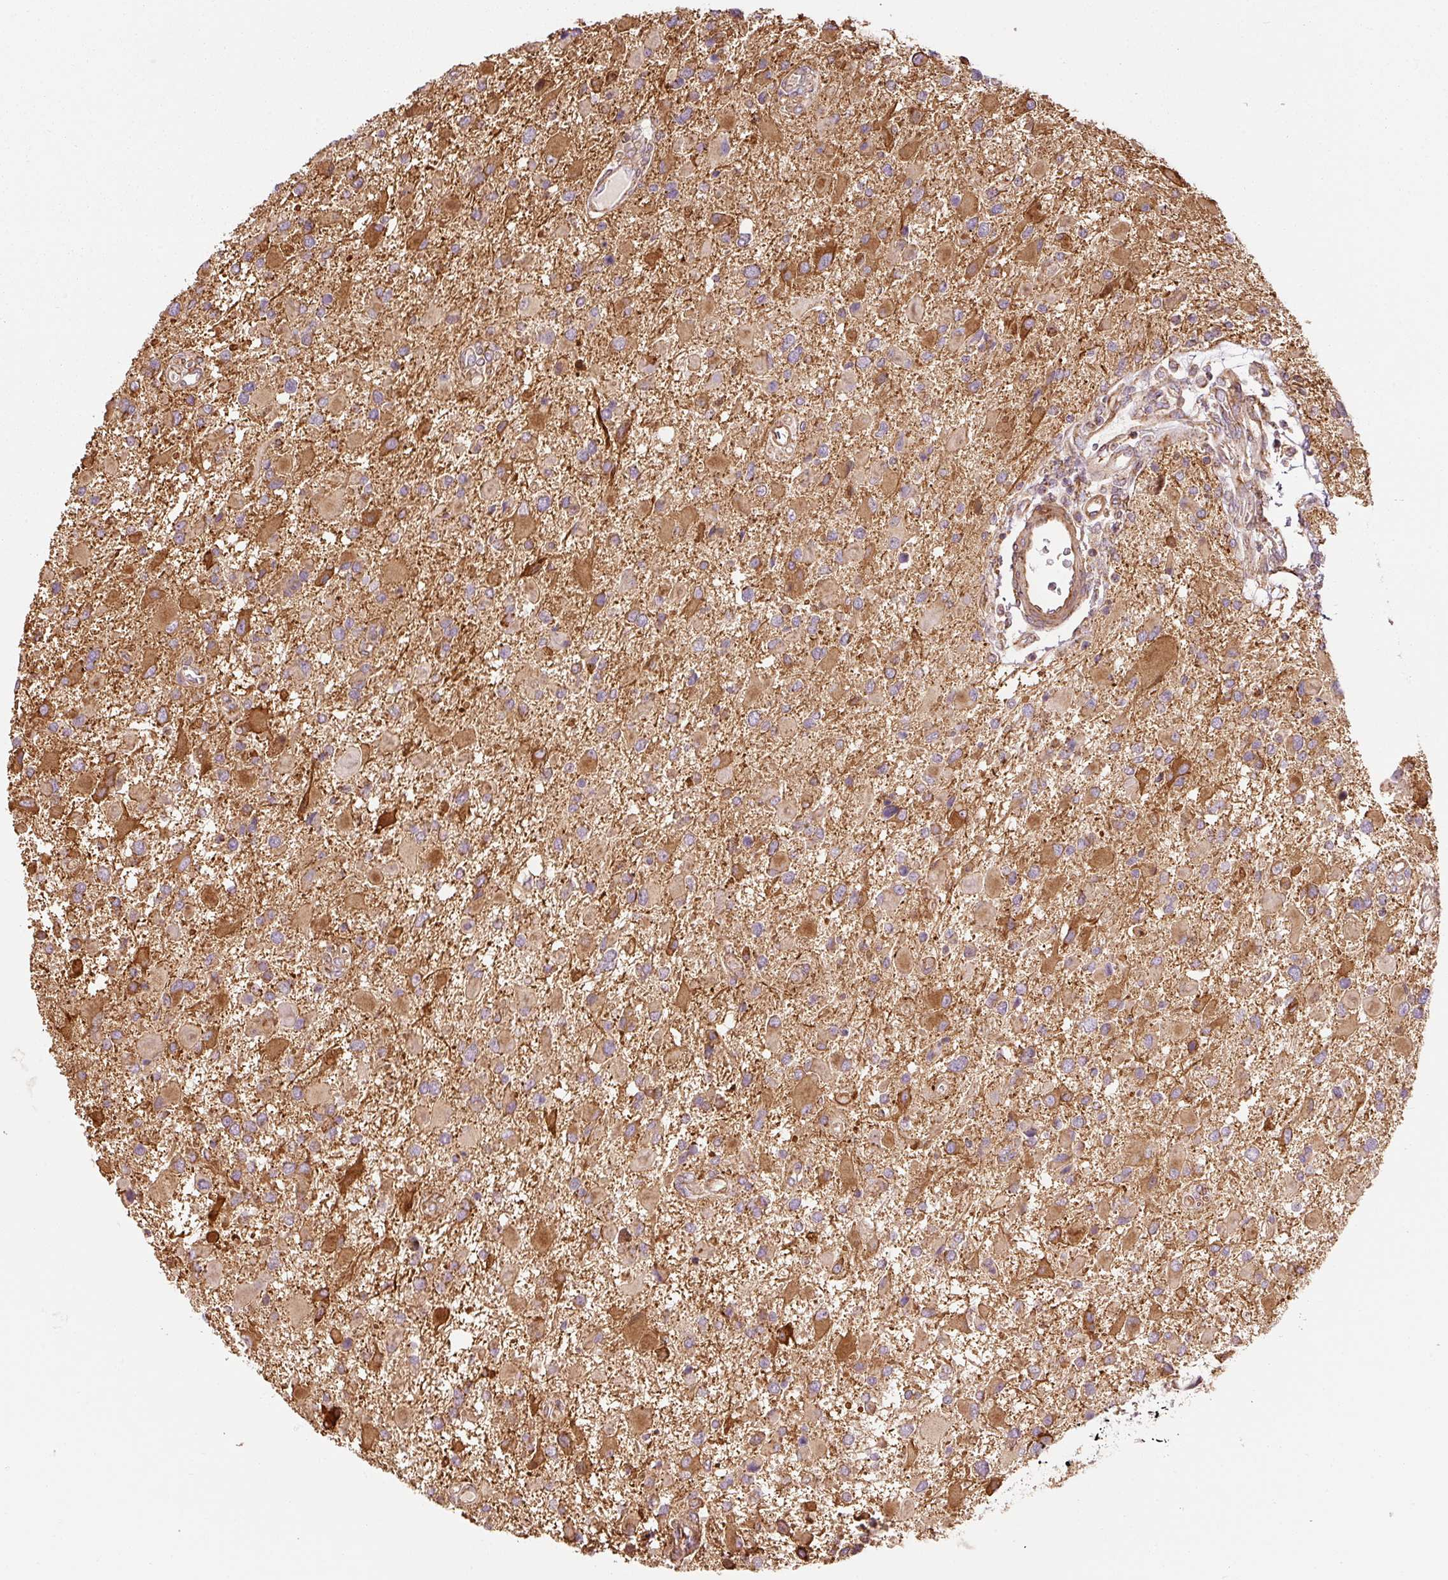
{"staining": {"intensity": "moderate", "quantity": ">75%", "location": "cytoplasmic/membranous"}, "tissue": "glioma", "cell_type": "Tumor cells", "image_type": "cancer", "snomed": [{"axis": "morphology", "description": "Glioma, malignant, High grade"}, {"axis": "topography", "description": "Brain"}], "caption": "IHC histopathology image of human malignant high-grade glioma stained for a protein (brown), which demonstrates medium levels of moderate cytoplasmic/membranous staining in approximately >75% of tumor cells.", "gene": "ISCU", "patient": {"sex": "male", "age": 53}}